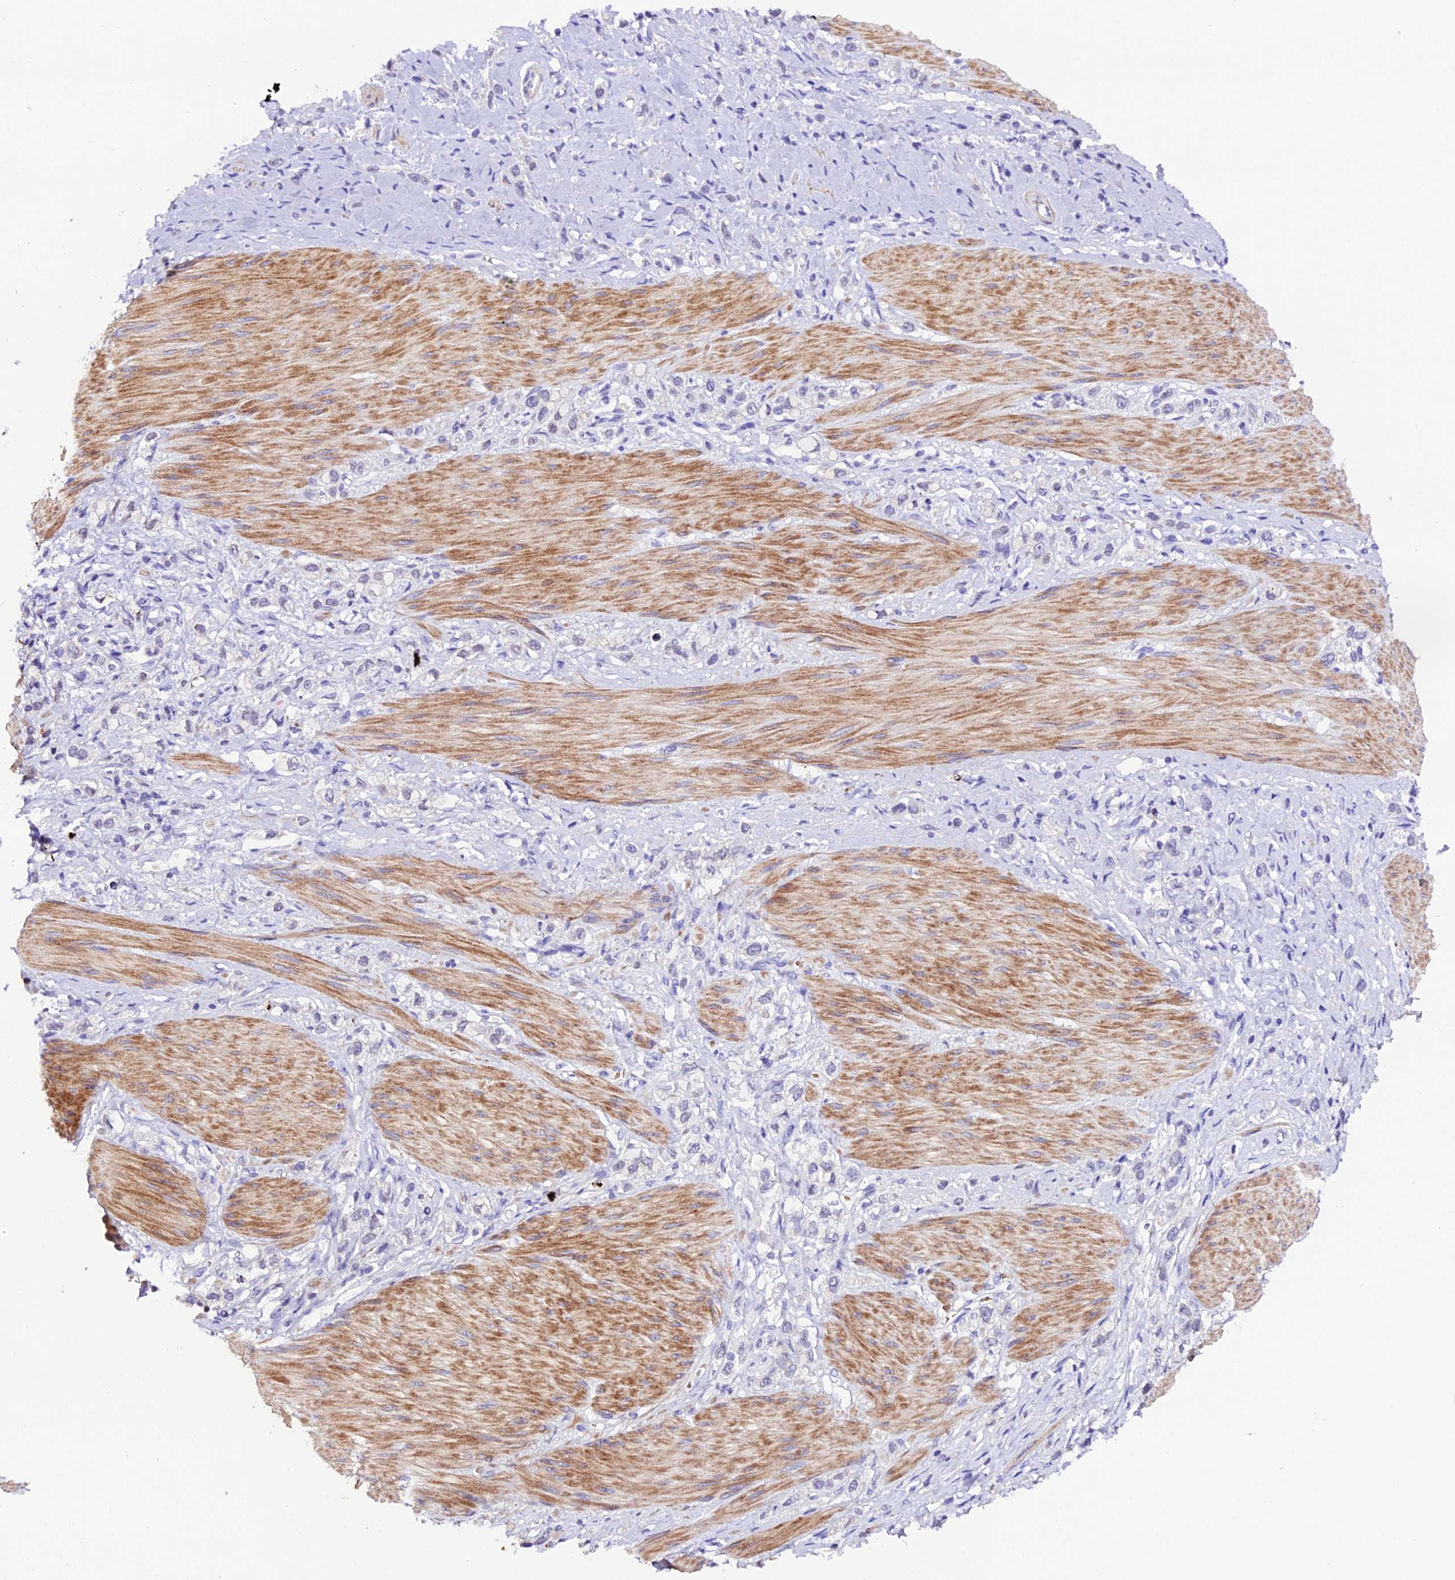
{"staining": {"intensity": "negative", "quantity": "none", "location": "none"}, "tissue": "stomach cancer", "cell_type": "Tumor cells", "image_type": "cancer", "snomed": [{"axis": "morphology", "description": "Adenocarcinoma, NOS"}, {"axis": "topography", "description": "Stomach"}], "caption": "A histopathology image of human stomach adenocarcinoma is negative for staining in tumor cells. (DAB (3,3'-diaminobenzidine) IHC visualized using brightfield microscopy, high magnification).", "gene": "MEX3B", "patient": {"sex": "female", "age": 65}}